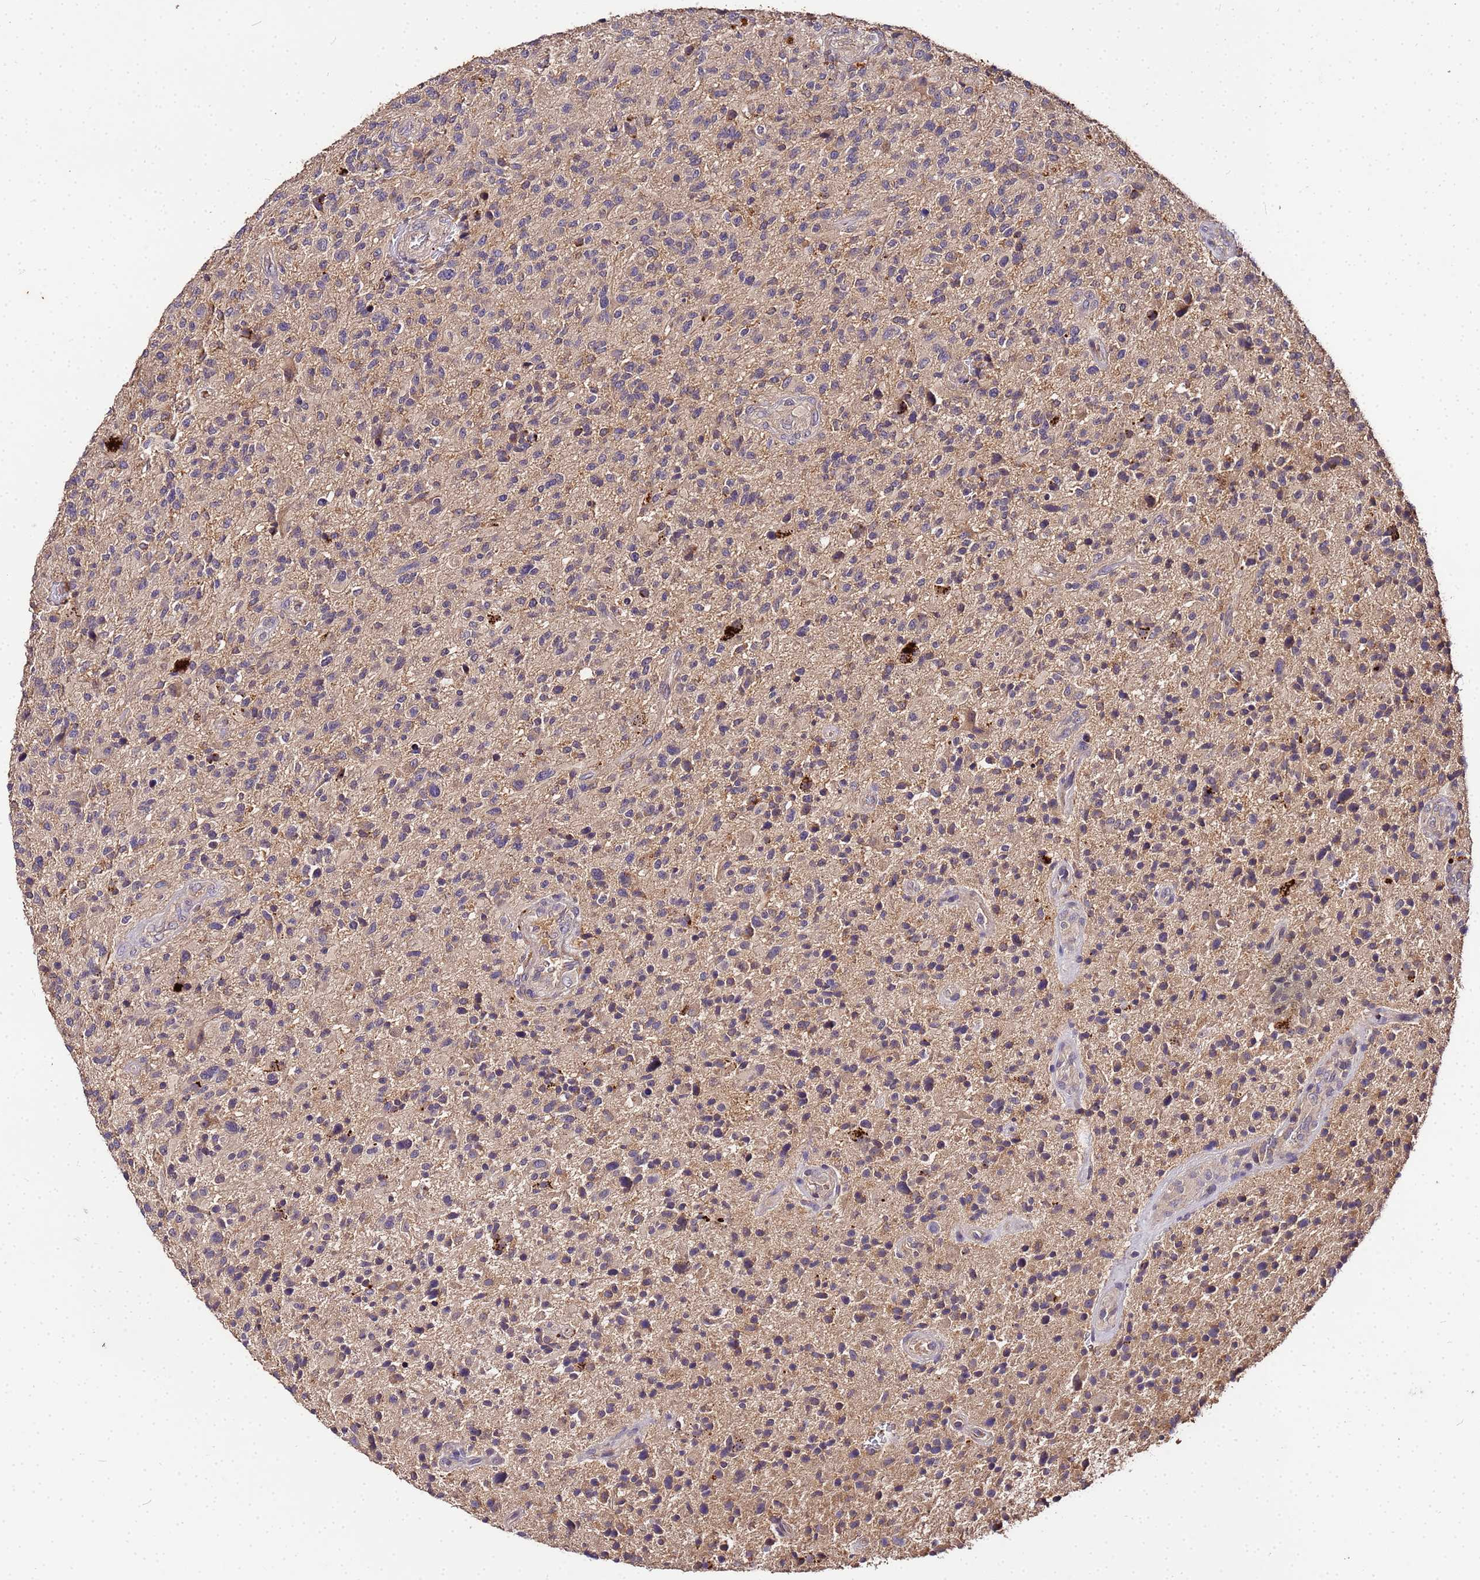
{"staining": {"intensity": "weak", "quantity": "25%-75%", "location": "cytoplasmic/membranous"}, "tissue": "glioma", "cell_type": "Tumor cells", "image_type": "cancer", "snomed": [{"axis": "morphology", "description": "Glioma, malignant, High grade"}, {"axis": "topography", "description": "Brain"}], "caption": "IHC histopathology image of neoplastic tissue: human malignant glioma (high-grade) stained using IHC demonstrates low levels of weak protein expression localized specifically in the cytoplasmic/membranous of tumor cells, appearing as a cytoplasmic/membranous brown color.", "gene": "MTERF1", "patient": {"sex": "male", "age": 47}}